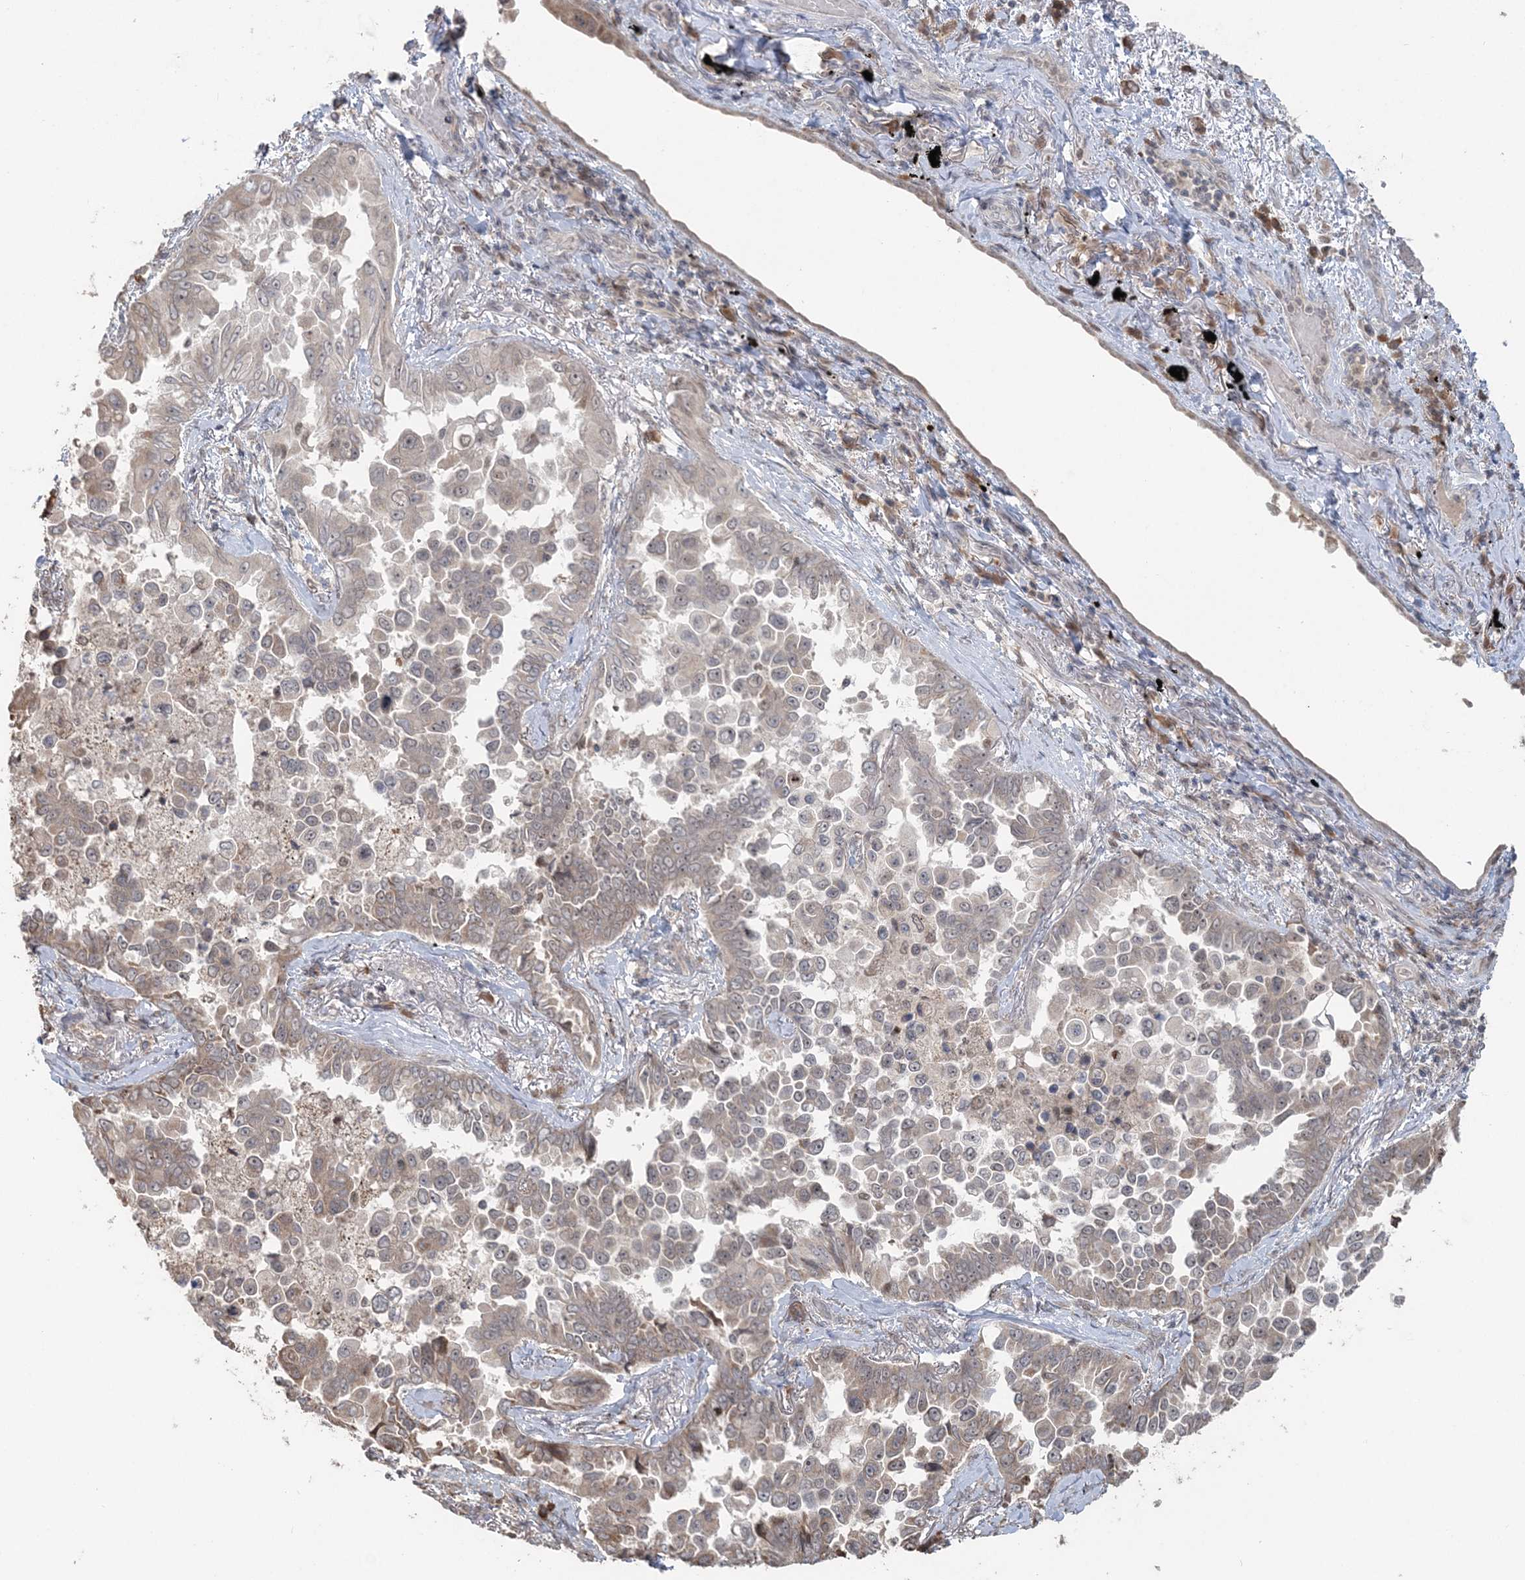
{"staining": {"intensity": "weak", "quantity": "<25%", "location": "cytoplasmic/membranous"}, "tissue": "lung cancer", "cell_type": "Tumor cells", "image_type": "cancer", "snomed": [{"axis": "morphology", "description": "Adenocarcinoma, NOS"}, {"axis": "topography", "description": "Lung"}], "caption": "Adenocarcinoma (lung) stained for a protein using immunohistochemistry (IHC) exhibits no expression tumor cells.", "gene": "SLU7", "patient": {"sex": "female", "age": 67}}